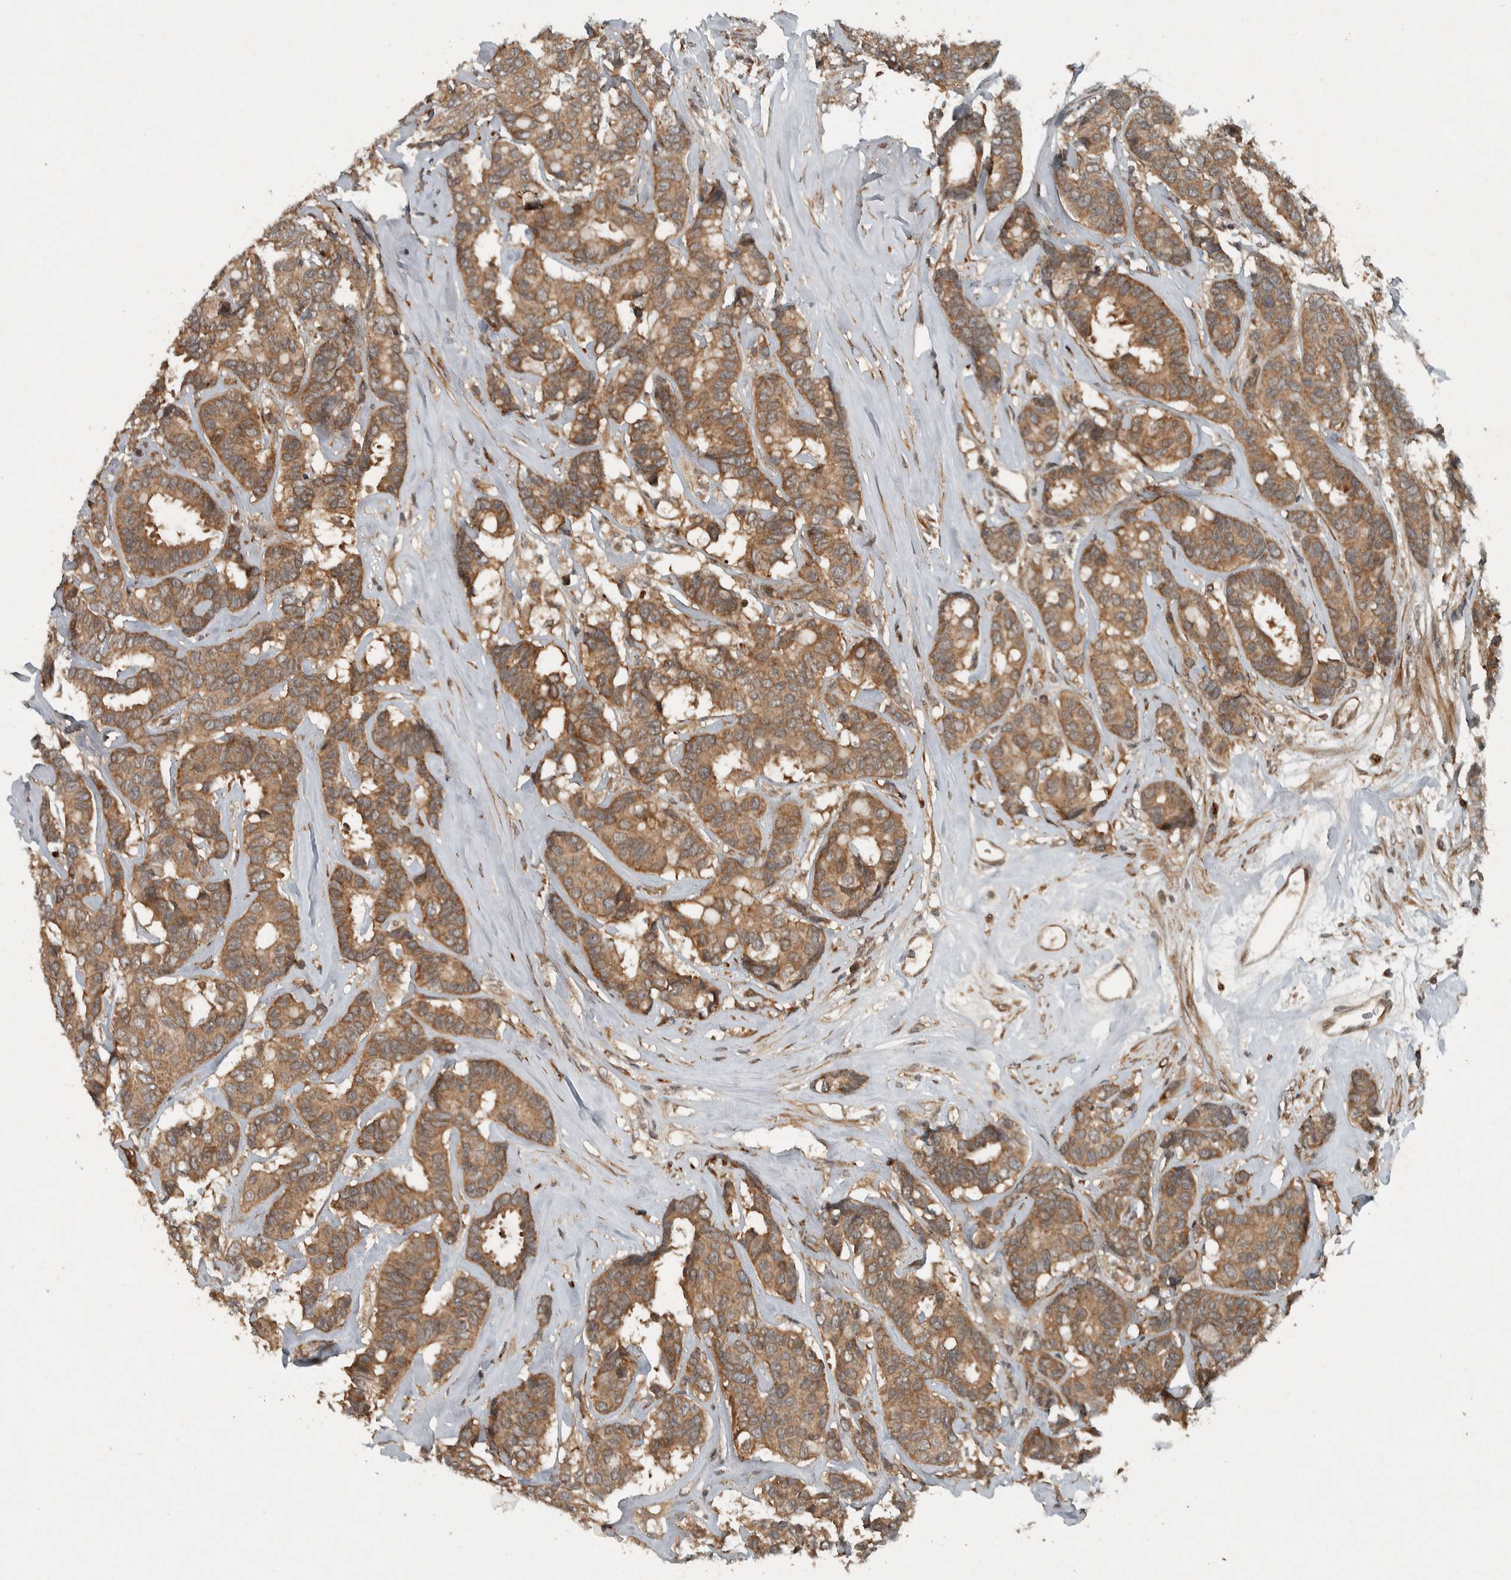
{"staining": {"intensity": "moderate", "quantity": ">75%", "location": "cytoplasmic/membranous"}, "tissue": "breast cancer", "cell_type": "Tumor cells", "image_type": "cancer", "snomed": [{"axis": "morphology", "description": "Duct carcinoma"}, {"axis": "topography", "description": "Breast"}], "caption": "Breast cancer (infiltrating ductal carcinoma) stained for a protein (brown) shows moderate cytoplasmic/membranous positive staining in approximately >75% of tumor cells.", "gene": "KIFAP3", "patient": {"sex": "female", "age": 87}}